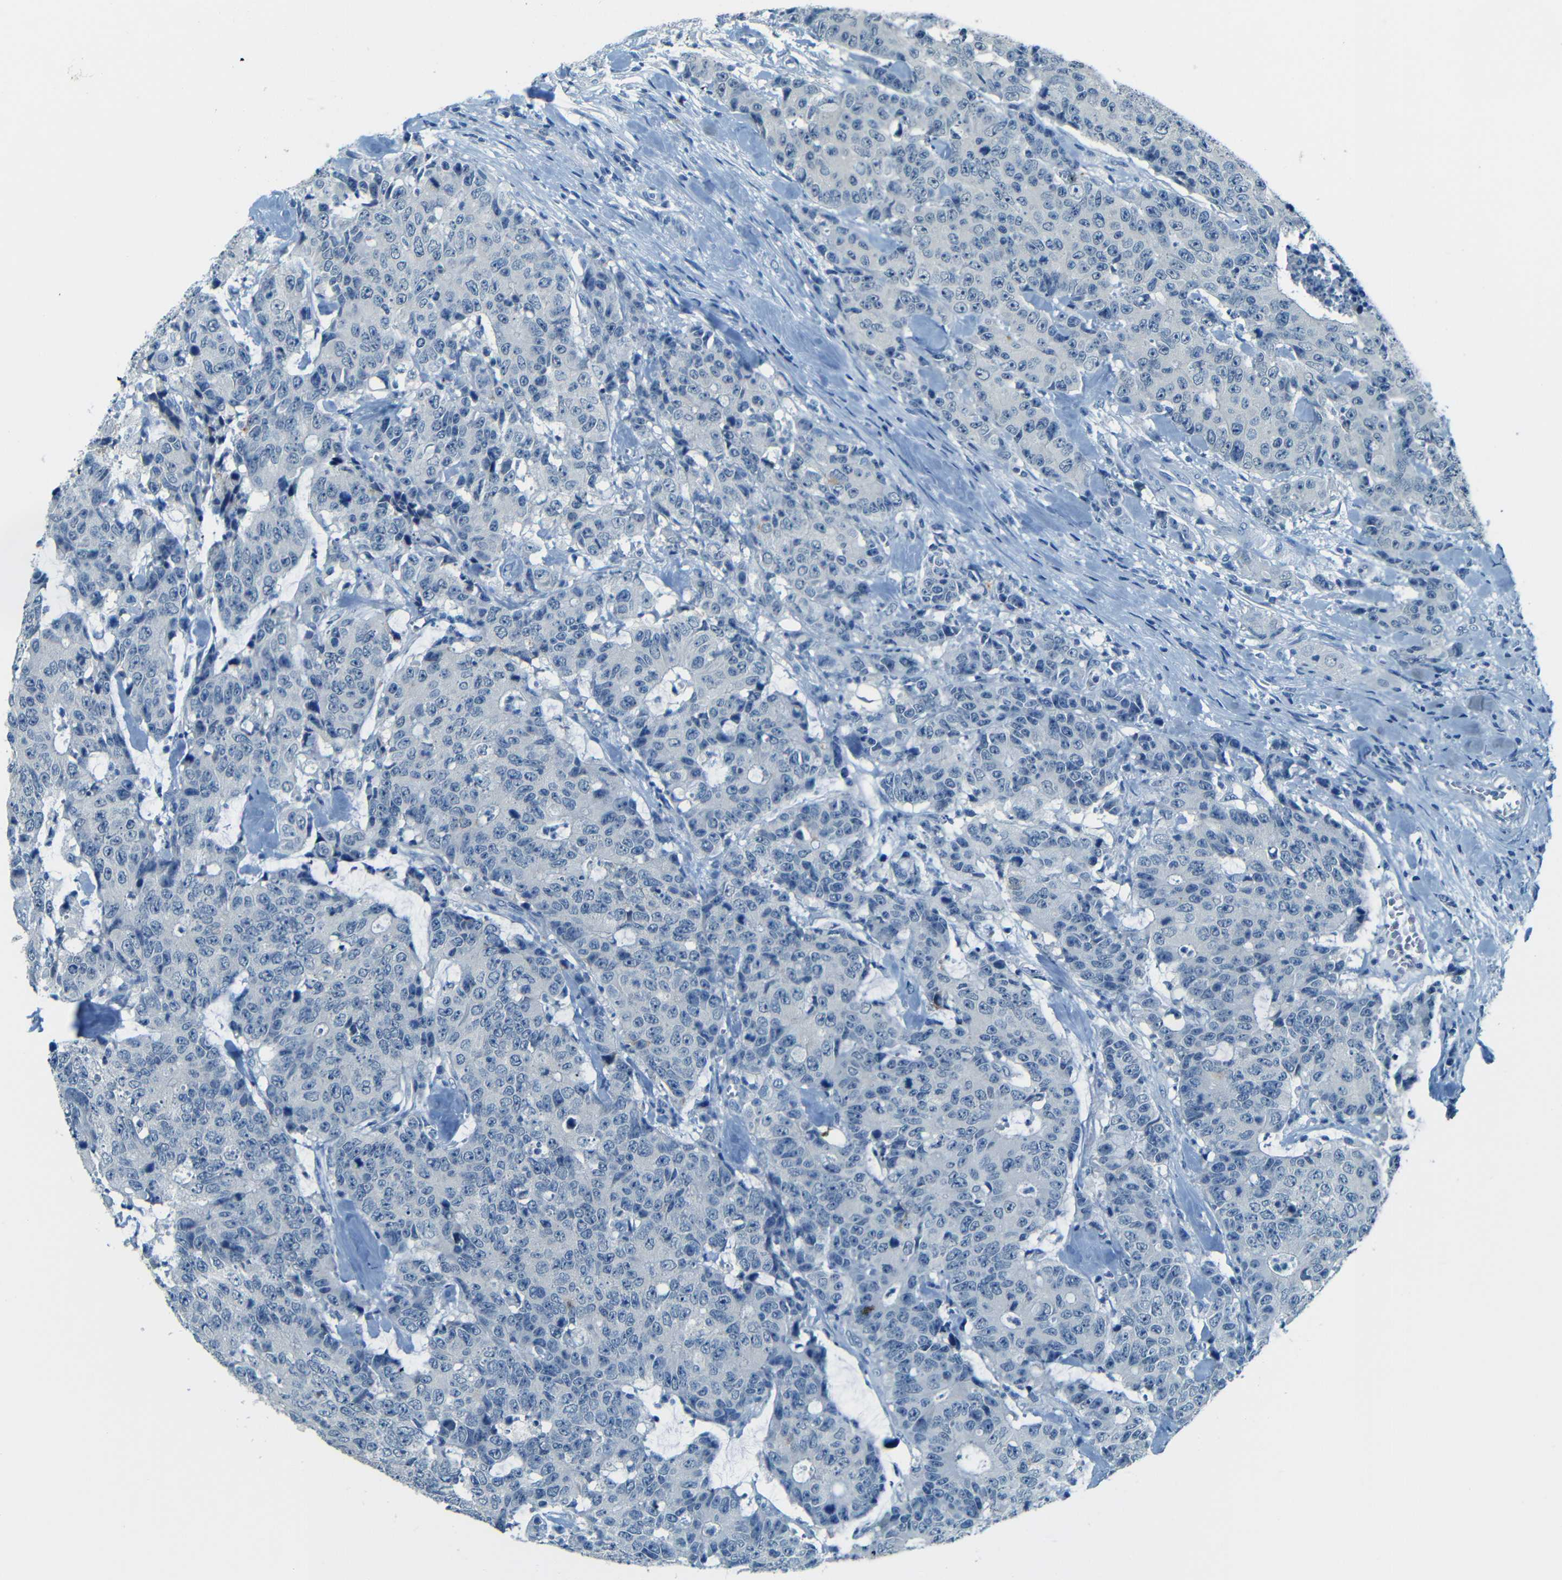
{"staining": {"intensity": "negative", "quantity": "none", "location": "none"}, "tissue": "colorectal cancer", "cell_type": "Tumor cells", "image_type": "cancer", "snomed": [{"axis": "morphology", "description": "Adenocarcinoma, NOS"}, {"axis": "topography", "description": "Colon"}], "caption": "Tumor cells show no significant protein expression in colorectal adenocarcinoma.", "gene": "ZMAT1", "patient": {"sex": "female", "age": 86}}